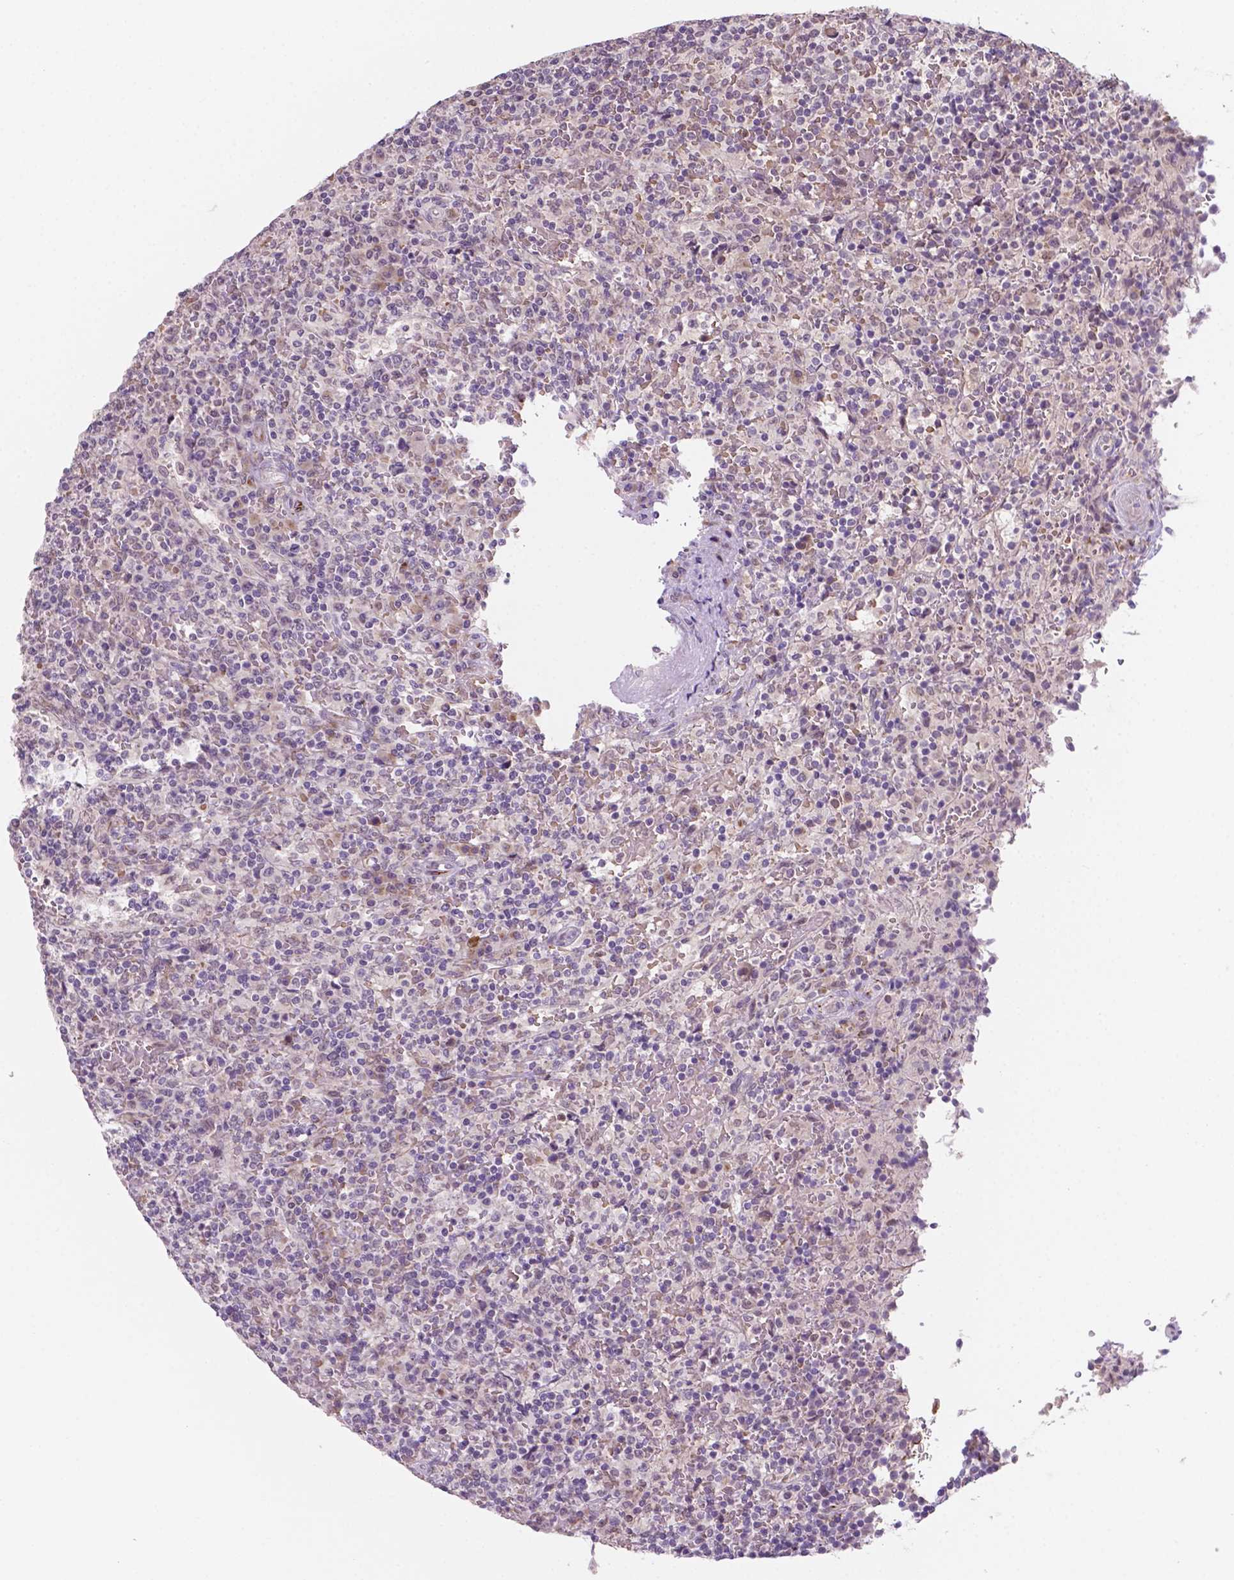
{"staining": {"intensity": "negative", "quantity": "none", "location": "none"}, "tissue": "lymphoma", "cell_type": "Tumor cells", "image_type": "cancer", "snomed": [{"axis": "morphology", "description": "Malignant lymphoma, non-Hodgkin's type, Low grade"}, {"axis": "topography", "description": "Spleen"}], "caption": "This is an immunohistochemistry (IHC) image of malignant lymphoma, non-Hodgkin's type (low-grade). There is no positivity in tumor cells.", "gene": "SHLD3", "patient": {"sex": "male", "age": 62}}